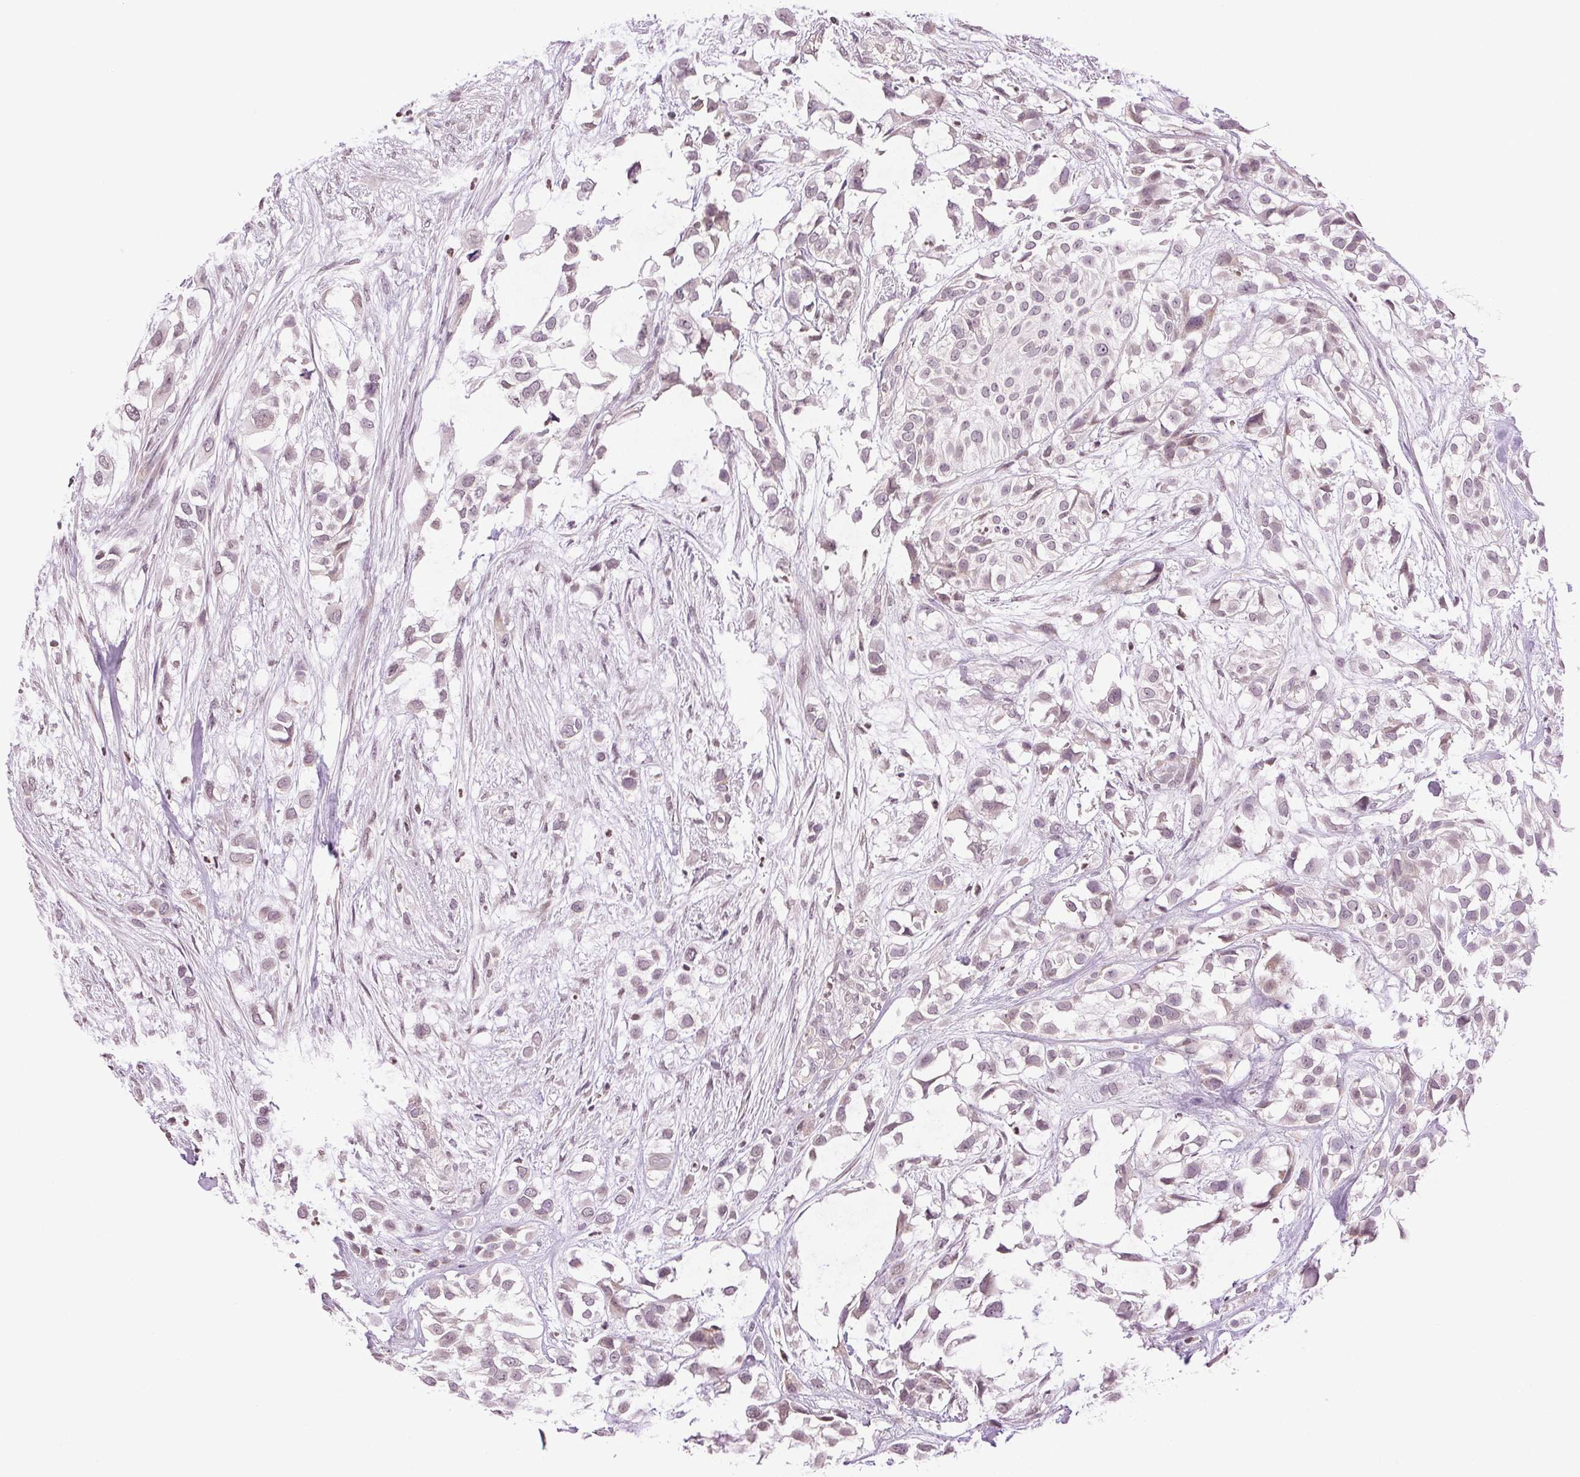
{"staining": {"intensity": "weak", "quantity": "<25%", "location": "nuclear"}, "tissue": "urothelial cancer", "cell_type": "Tumor cells", "image_type": "cancer", "snomed": [{"axis": "morphology", "description": "Urothelial carcinoma, High grade"}, {"axis": "topography", "description": "Urinary bladder"}], "caption": "DAB immunohistochemical staining of human urothelial carcinoma (high-grade) shows no significant positivity in tumor cells. (DAB (3,3'-diaminobenzidine) immunohistochemistry visualized using brightfield microscopy, high magnification).", "gene": "TNNT3", "patient": {"sex": "male", "age": 56}}